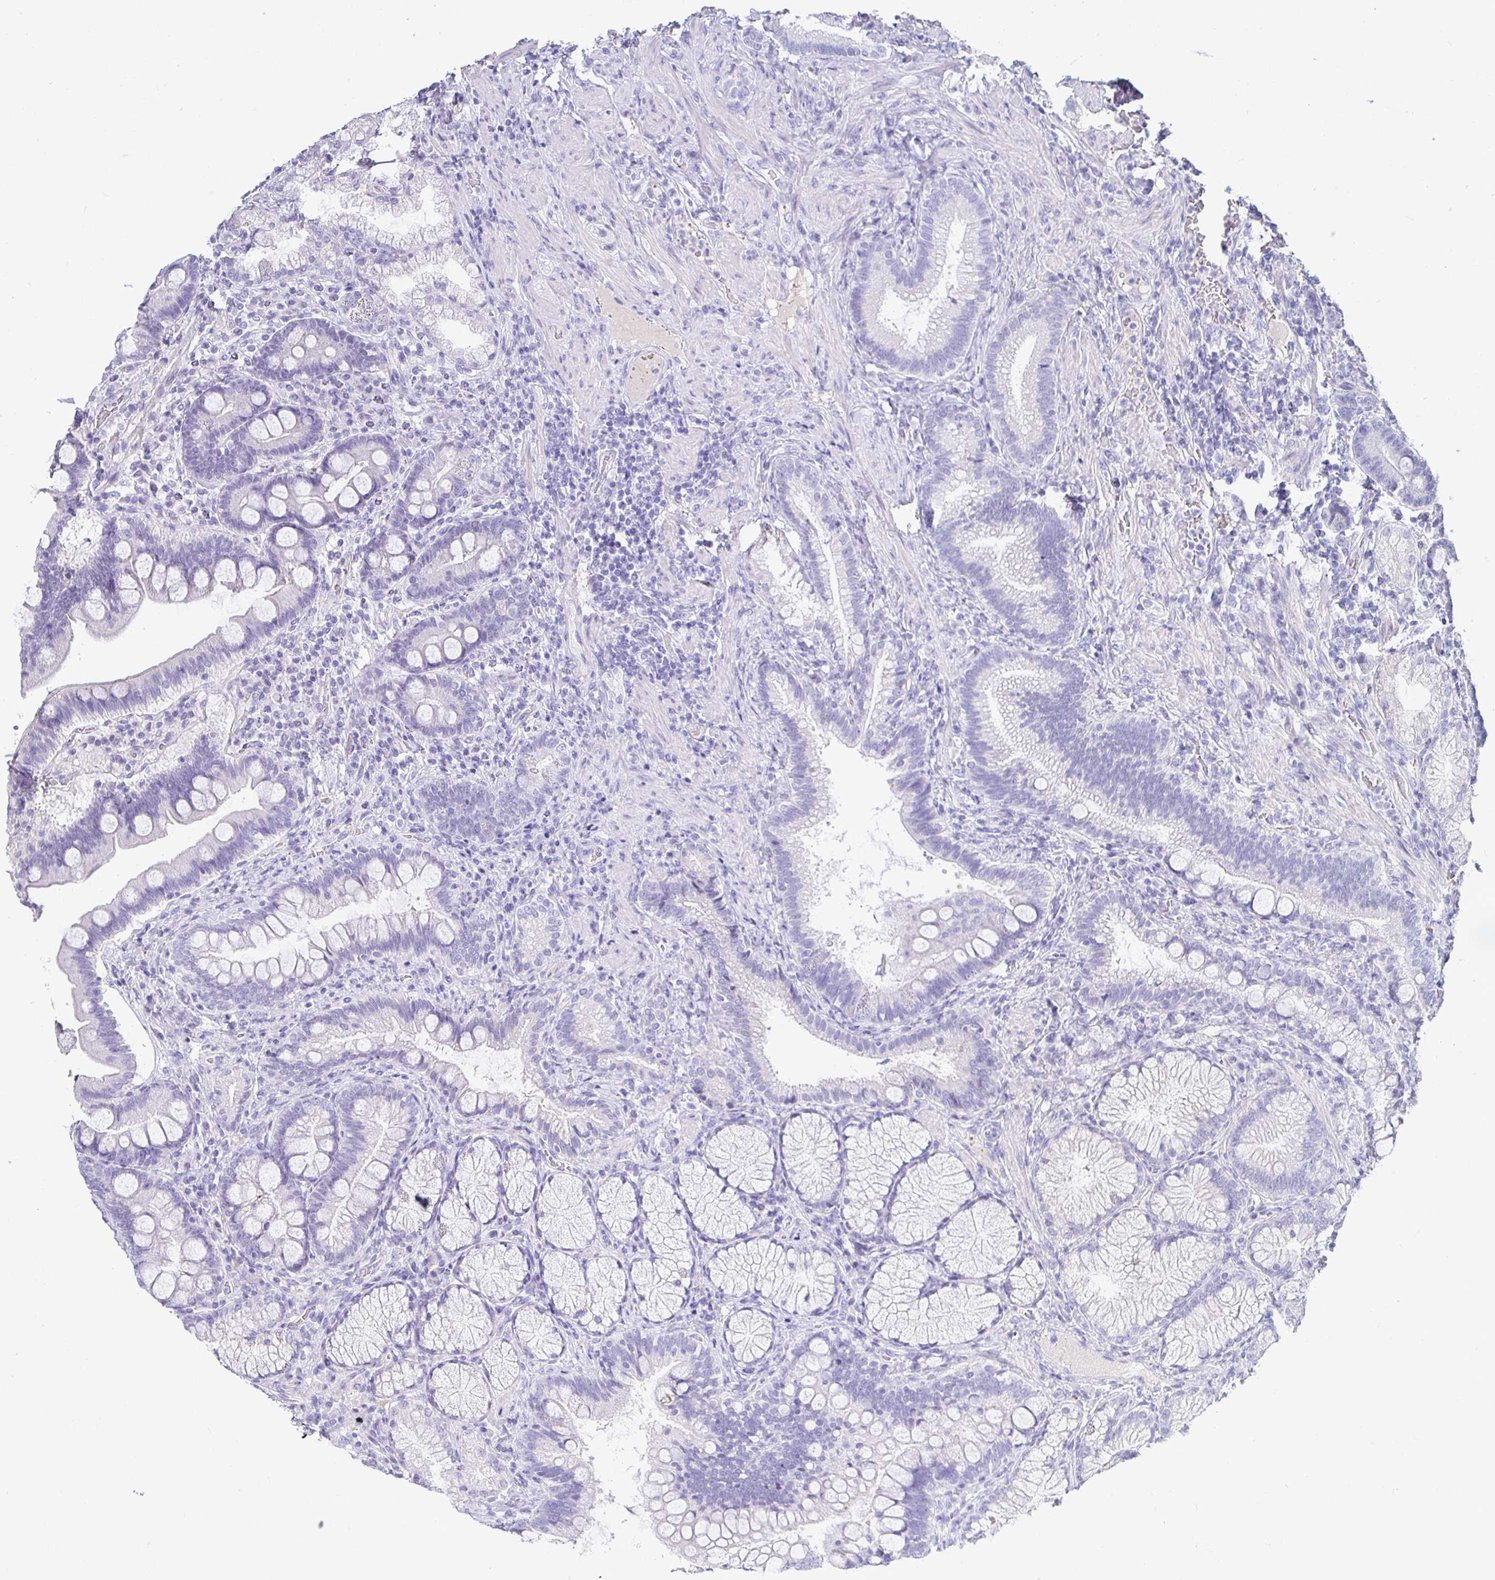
{"staining": {"intensity": "negative", "quantity": "none", "location": "none"}, "tissue": "duodenum", "cell_type": "Glandular cells", "image_type": "normal", "snomed": [{"axis": "morphology", "description": "Normal tissue, NOS"}, {"axis": "topography", "description": "Pancreas"}, {"axis": "topography", "description": "Duodenum"}], "caption": "This is an immunohistochemistry image of normal human duodenum. There is no staining in glandular cells.", "gene": "TMEM241", "patient": {"sex": "male", "age": 59}}